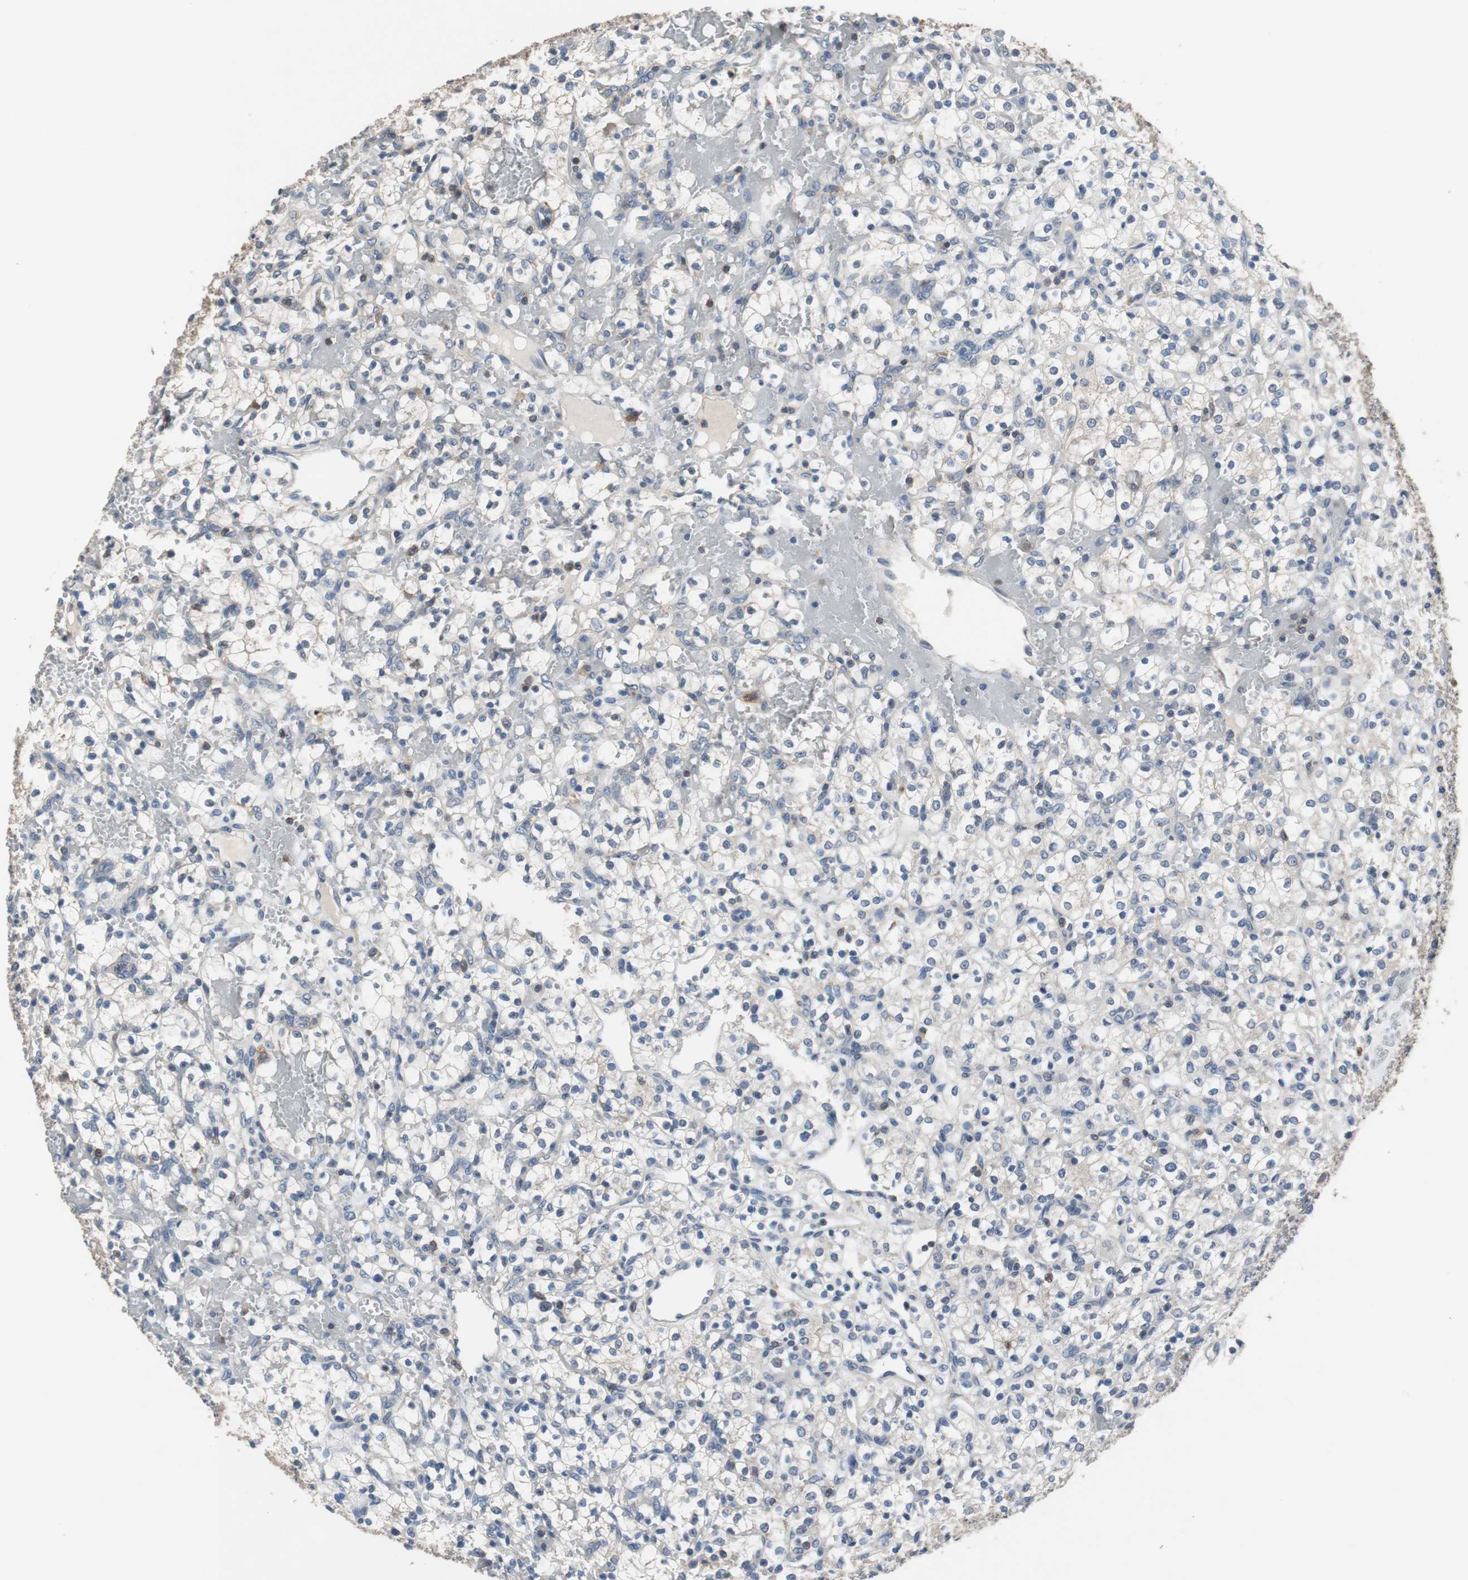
{"staining": {"intensity": "negative", "quantity": "none", "location": "none"}, "tissue": "renal cancer", "cell_type": "Tumor cells", "image_type": "cancer", "snomed": [{"axis": "morphology", "description": "Adenocarcinoma, NOS"}, {"axis": "topography", "description": "Kidney"}], "caption": "High power microscopy photomicrograph of an IHC micrograph of renal cancer (adenocarcinoma), revealing no significant expression in tumor cells.", "gene": "PRKCA", "patient": {"sex": "female", "age": 60}}